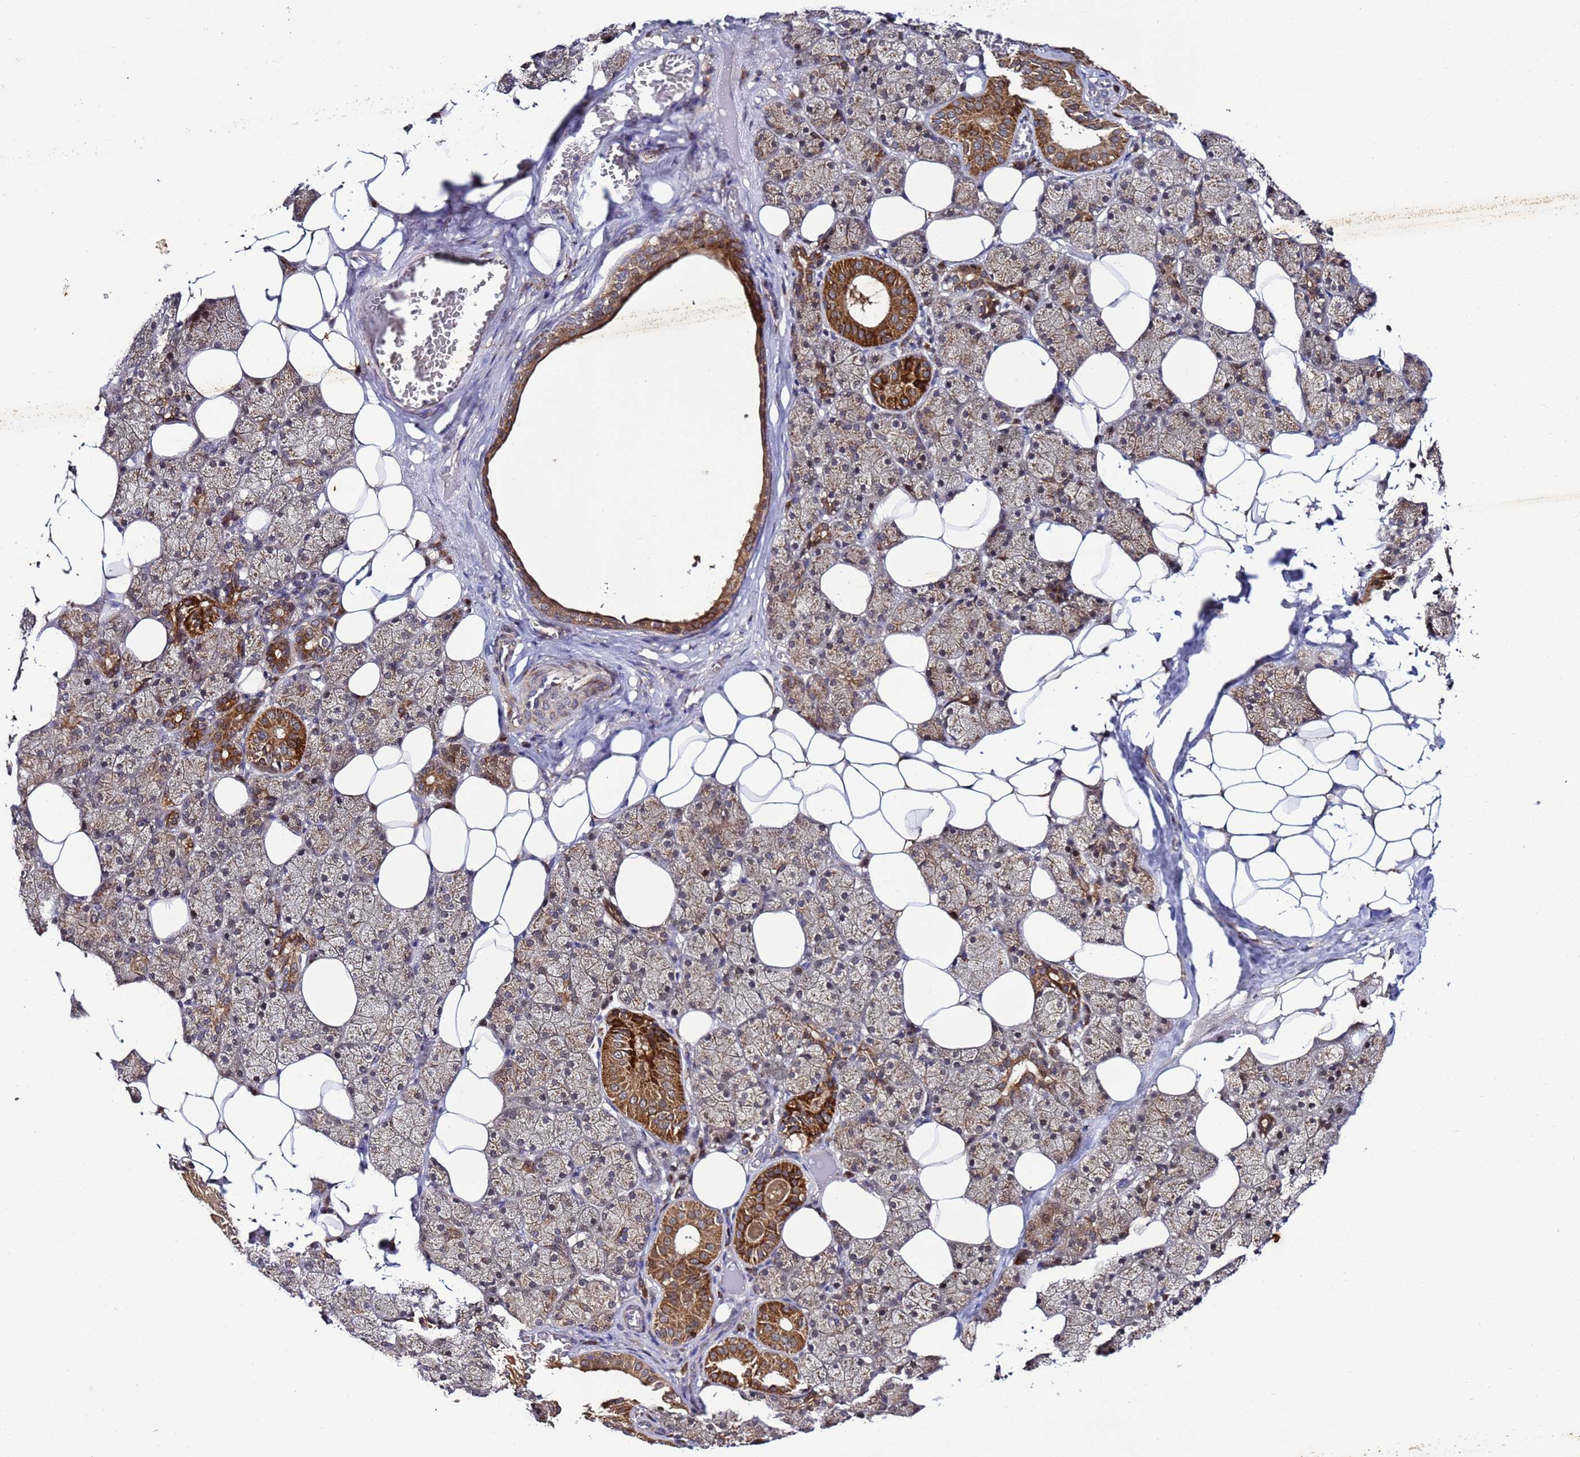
{"staining": {"intensity": "strong", "quantity": "25%-75%", "location": "cytoplasmic/membranous"}, "tissue": "salivary gland", "cell_type": "Glandular cells", "image_type": "normal", "snomed": [{"axis": "morphology", "description": "Normal tissue, NOS"}, {"axis": "topography", "description": "Salivary gland"}], "caption": "Normal salivary gland was stained to show a protein in brown. There is high levels of strong cytoplasmic/membranous staining in about 25%-75% of glandular cells. (DAB (3,3'-diaminobenzidine) = brown stain, brightfield microscopy at high magnification).", "gene": "TMEM176B", "patient": {"sex": "female", "age": 33}}